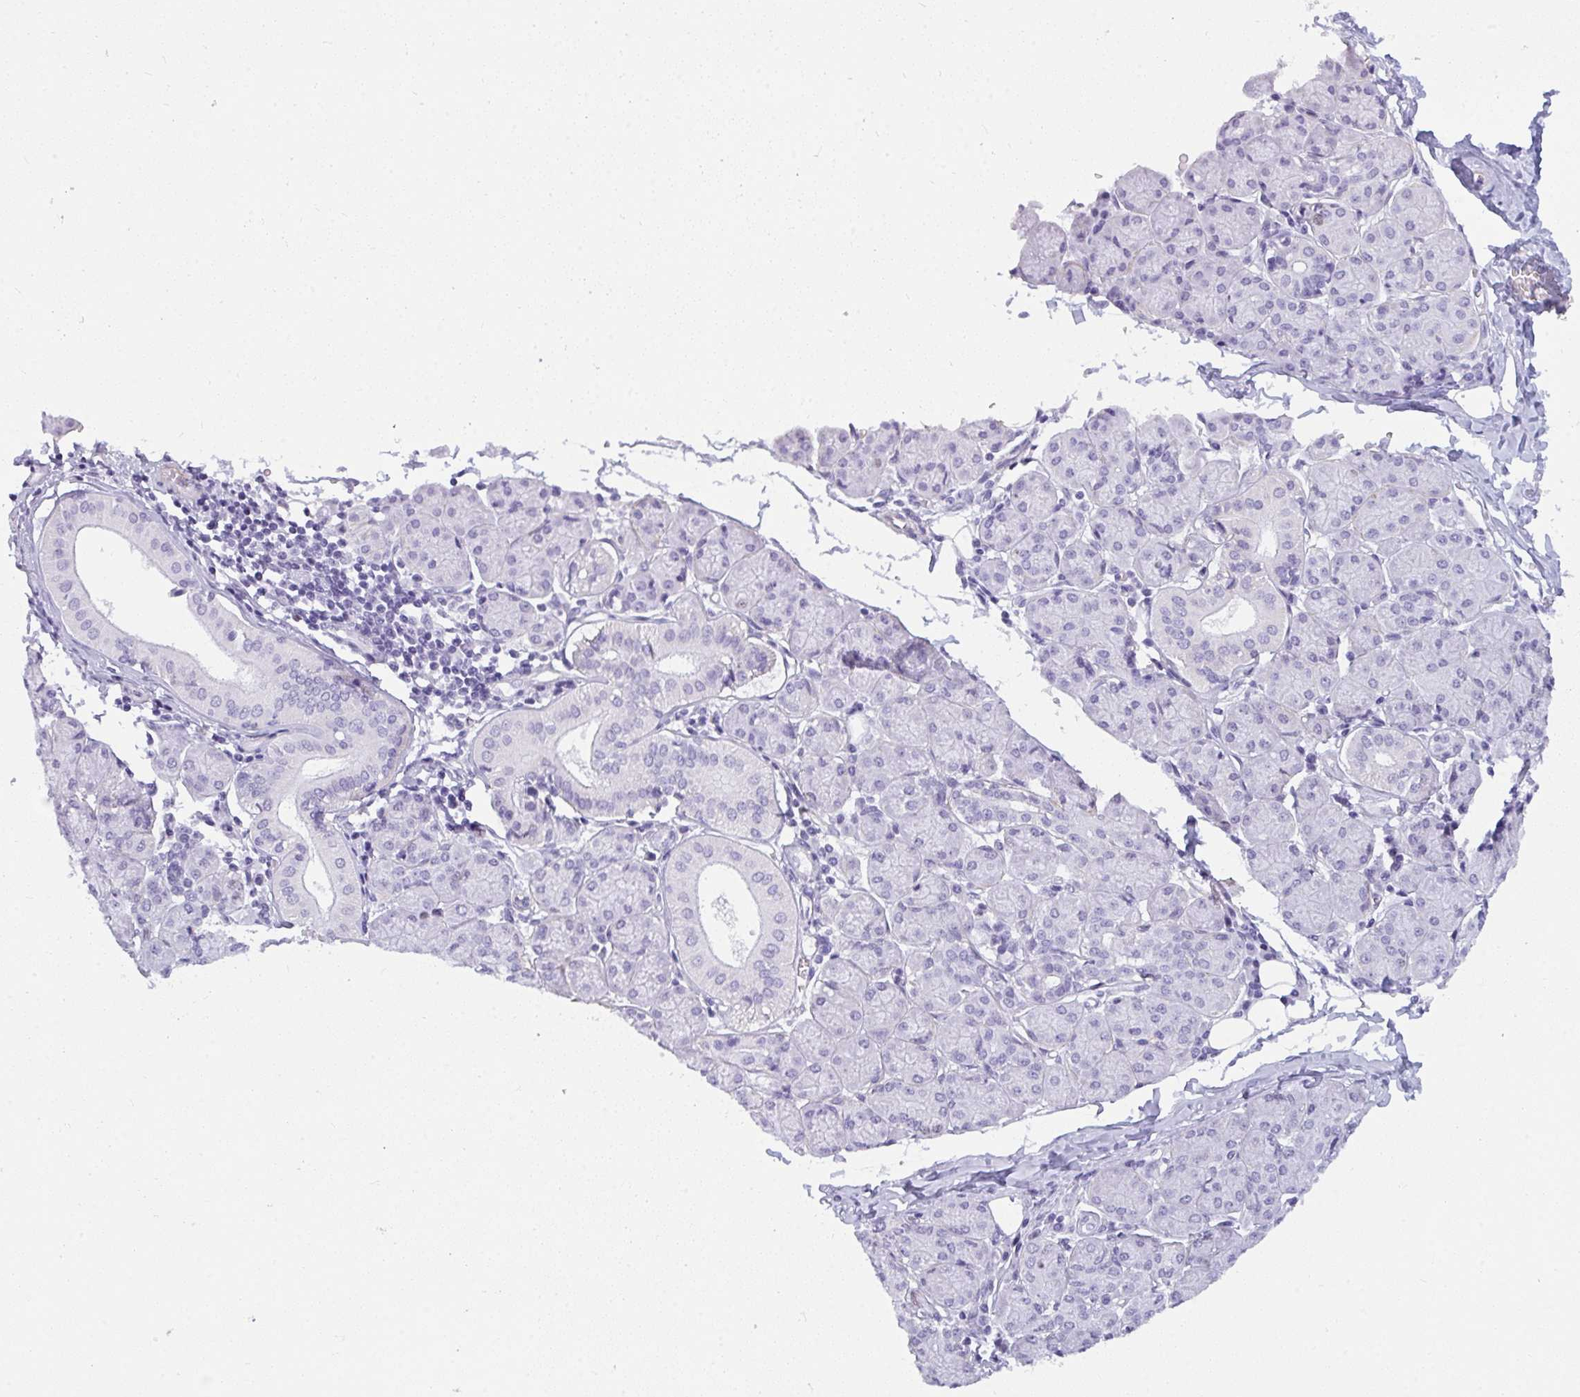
{"staining": {"intensity": "negative", "quantity": "none", "location": "none"}, "tissue": "salivary gland", "cell_type": "Glandular cells", "image_type": "normal", "snomed": [{"axis": "morphology", "description": "Normal tissue, NOS"}, {"axis": "morphology", "description": "Inflammation, NOS"}, {"axis": "topography", "description": "Lymph node"}, {"axis": "topography", "description": "Salivary gland"}], "caption": "High power microscopy image of an immunohistochemistry (IHC) micrograph of benign salivary gland, revealing no significant staining in glandular cells.", "gene": "SUZ12", "patient": {"sex": "male", "age": 3}}